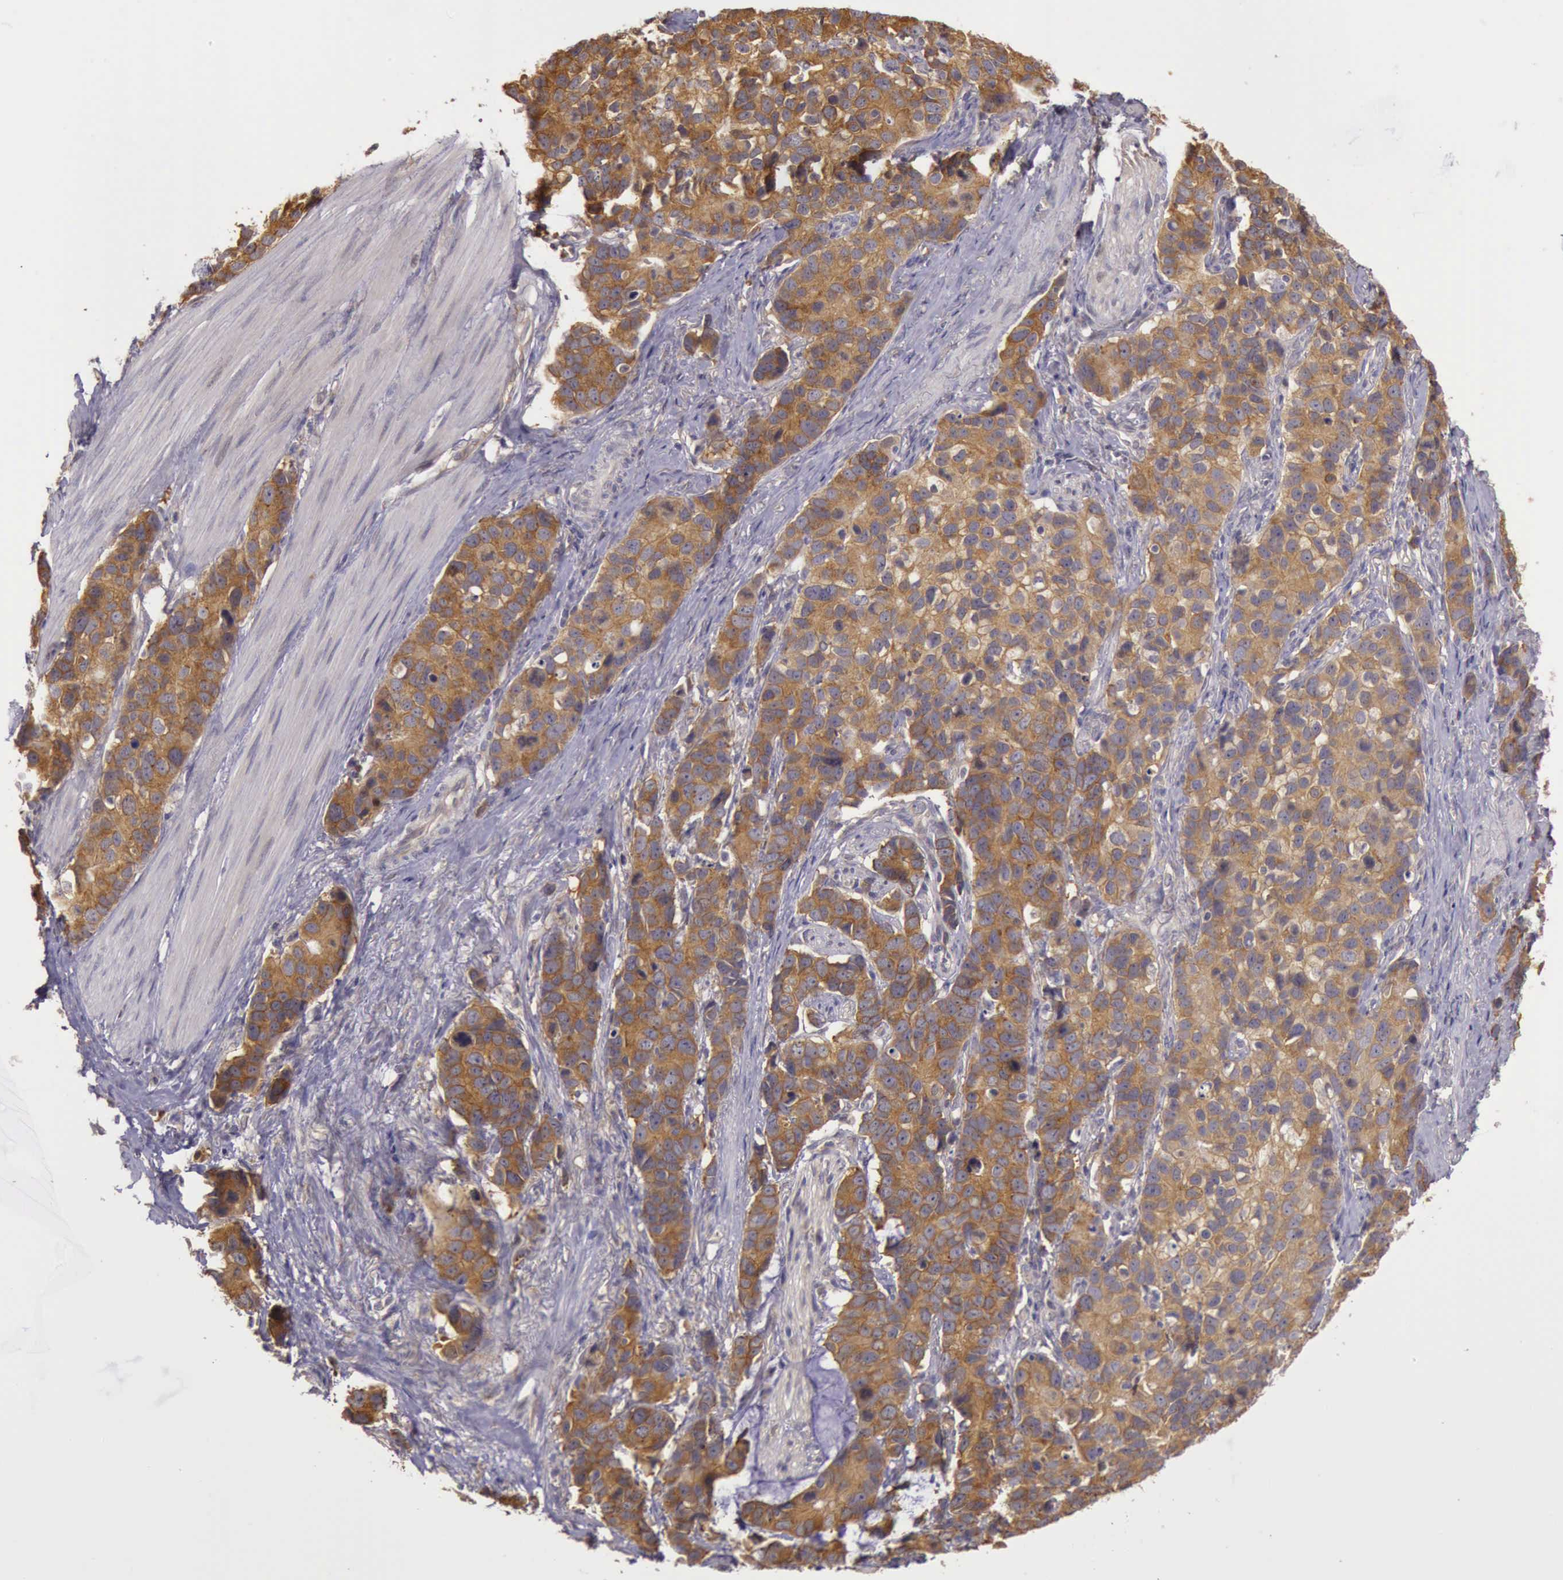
{"staining": {"intensity": "strong", "quantity": ">75%", "location": "cytoplasmic/membranous"}, "tissue": "stomach cancer", "cell_type": "Tumor cells", "image_type": "cancer", "snomed": [{"axis": "morphology", "description": "Adenocarcinoma, NOS"}, {"axis": "topography", "description": "Stomach, upper"}], "caption": "The photomicrograph exhibits staining of adenocarcinoma (stomach), revealing strong cytoplasmic/membranous protein expression (brown color) within tumor cells. The staining is performed using DAB (3,3'-diaminobenzidine) brown chromogen to label protein expression. The nuclei are counter-stained blue using hematoxylin.", "gene": "EIF5", "patient": {"sex": "male", "age": 71}}